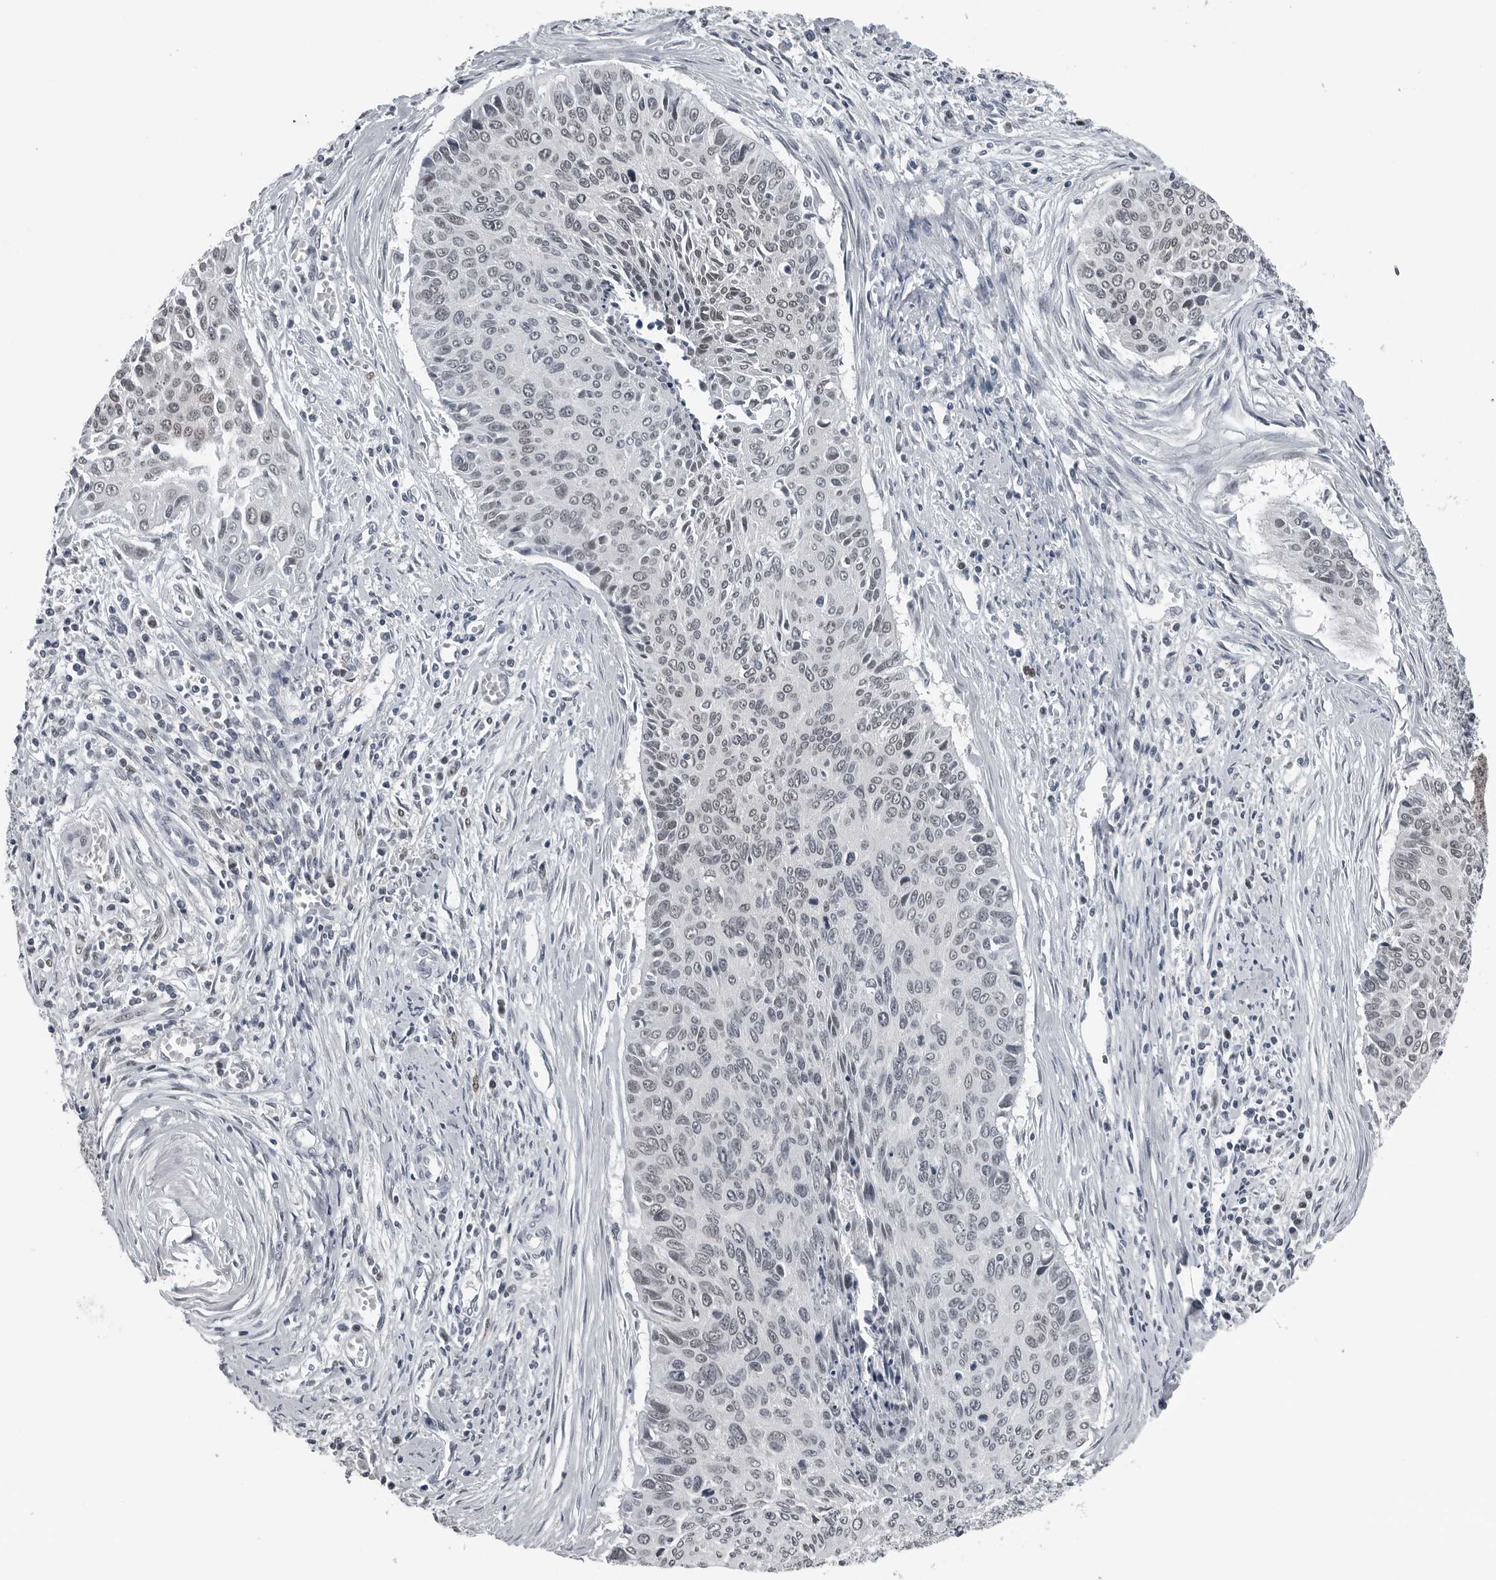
{"staining": {"intensity": "moderate", "quantity": "<25%", "location": "nuclear"}, "tissue": "cervical cancer", "cell_type": "Tumor cells", "image_type": "cancer", "snomed": [{"axis": "morphology", "description": "Squamous cell carcinoma, NOS"}, {"axis": "topography", "description": "Cervix"}], "caption": "Protein expression analysis of human cervical squamous cell carcinoma reveals moderate nuclear staining in about <25% of tumor cells. The protein of interest is shown in brown color, while the nuclei are stained blue.", "gene": "AKR1A1", "patient": {"sex": "female", "age": 55}}